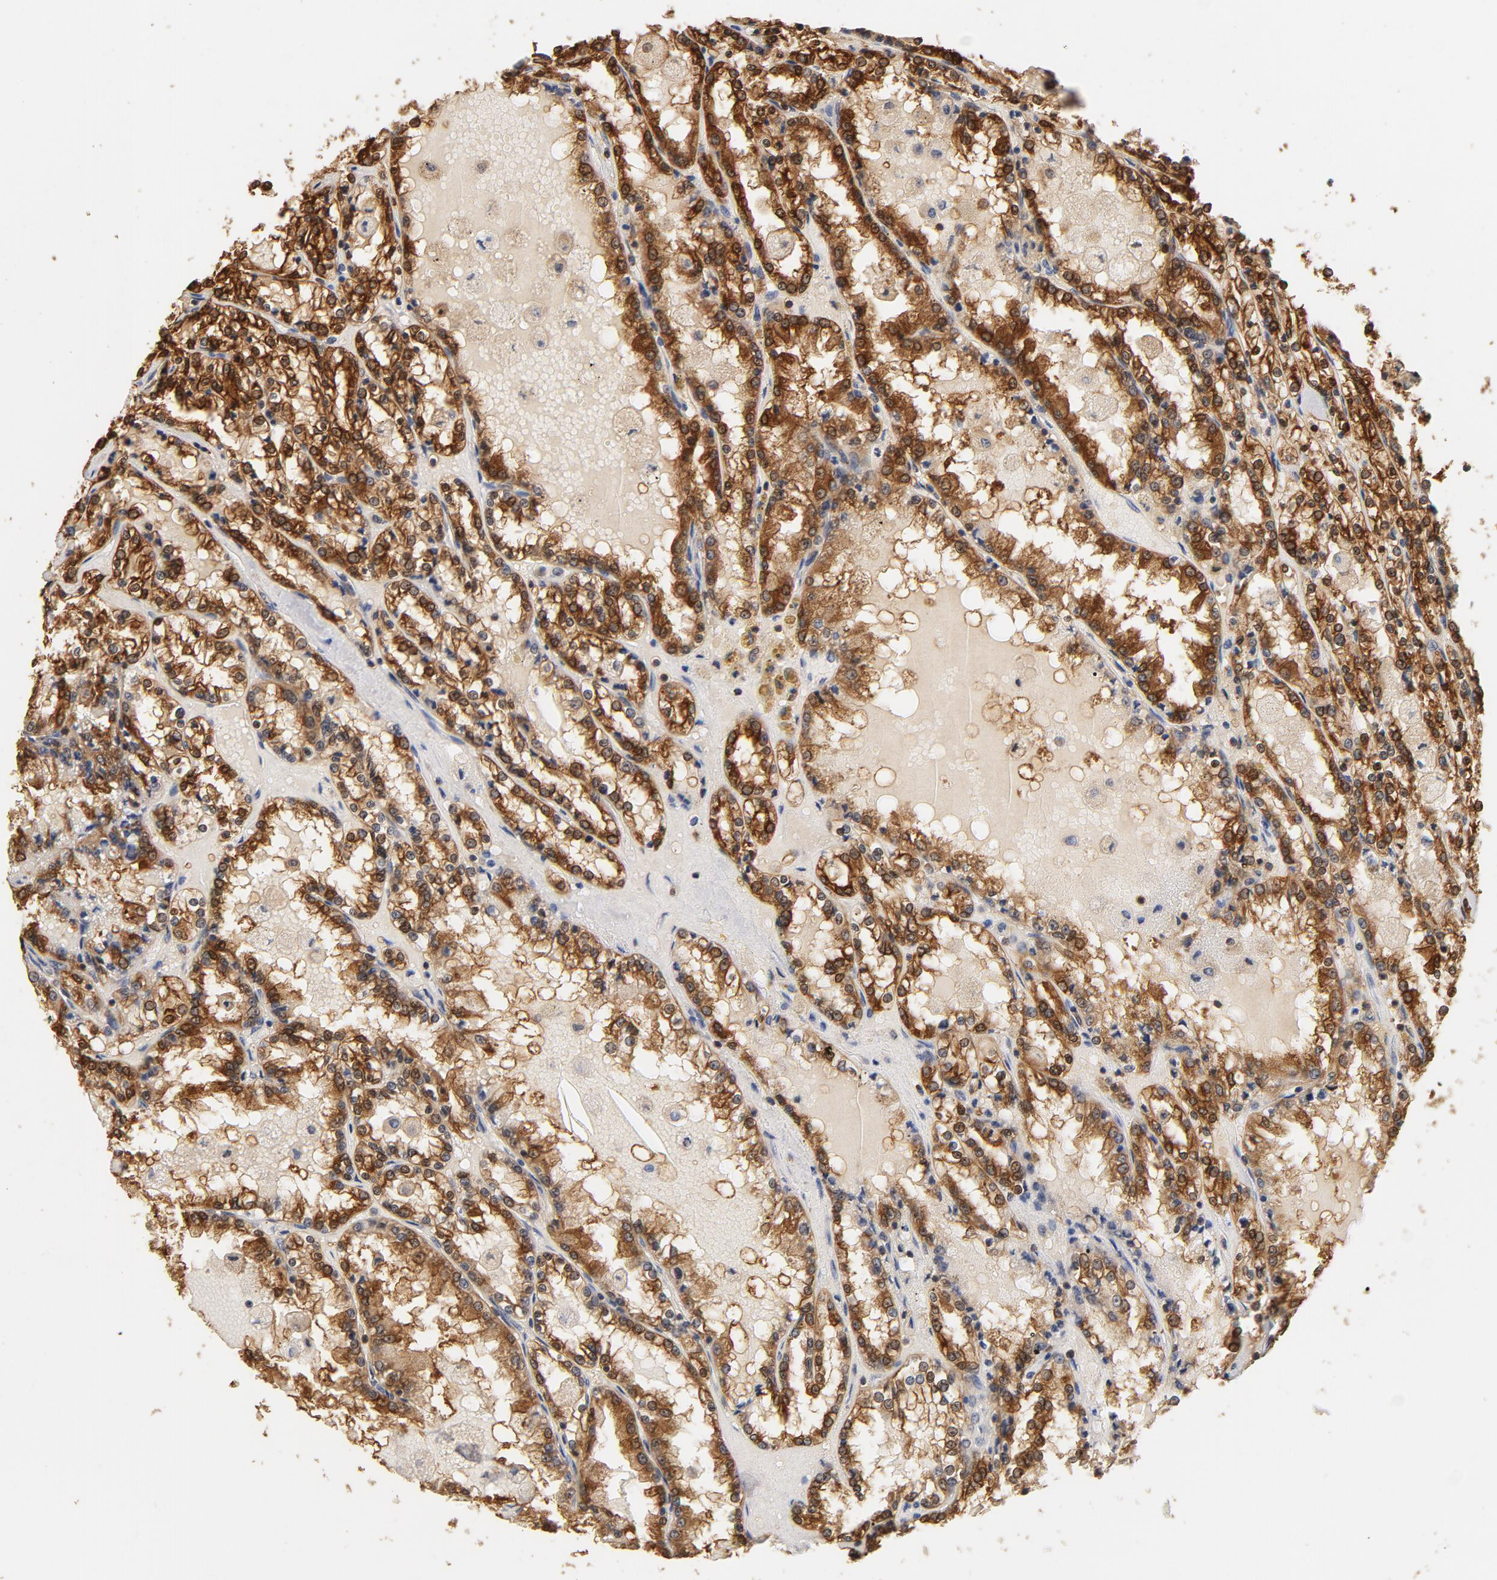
{"staining": {"intensity": "strong", "quantity": ">75%", "location": "cytoplasmic/membranous"}, "tissue": "renal cancer", "cell_type": "Tumor cells", "image_type": "cancer", "snomed": [{"axis": "morphology", "description": "Adenocarcinoma, NOS"}, {"axis": "topography", "description": "Kidney"}], "caption": "Renal cancer tissue reveals strong cytoplasmic/membranous expression in approximately >75% of tumor cells, visualized by immunohistochemistry. (Stains: DAB (3,3'-diaminobenzidine) in brown, nuclei in blue, Microscopy: brightfield microscopy at high magnification).", "gene": "EZR", "patient": {"sex": "female", "age": 56}}